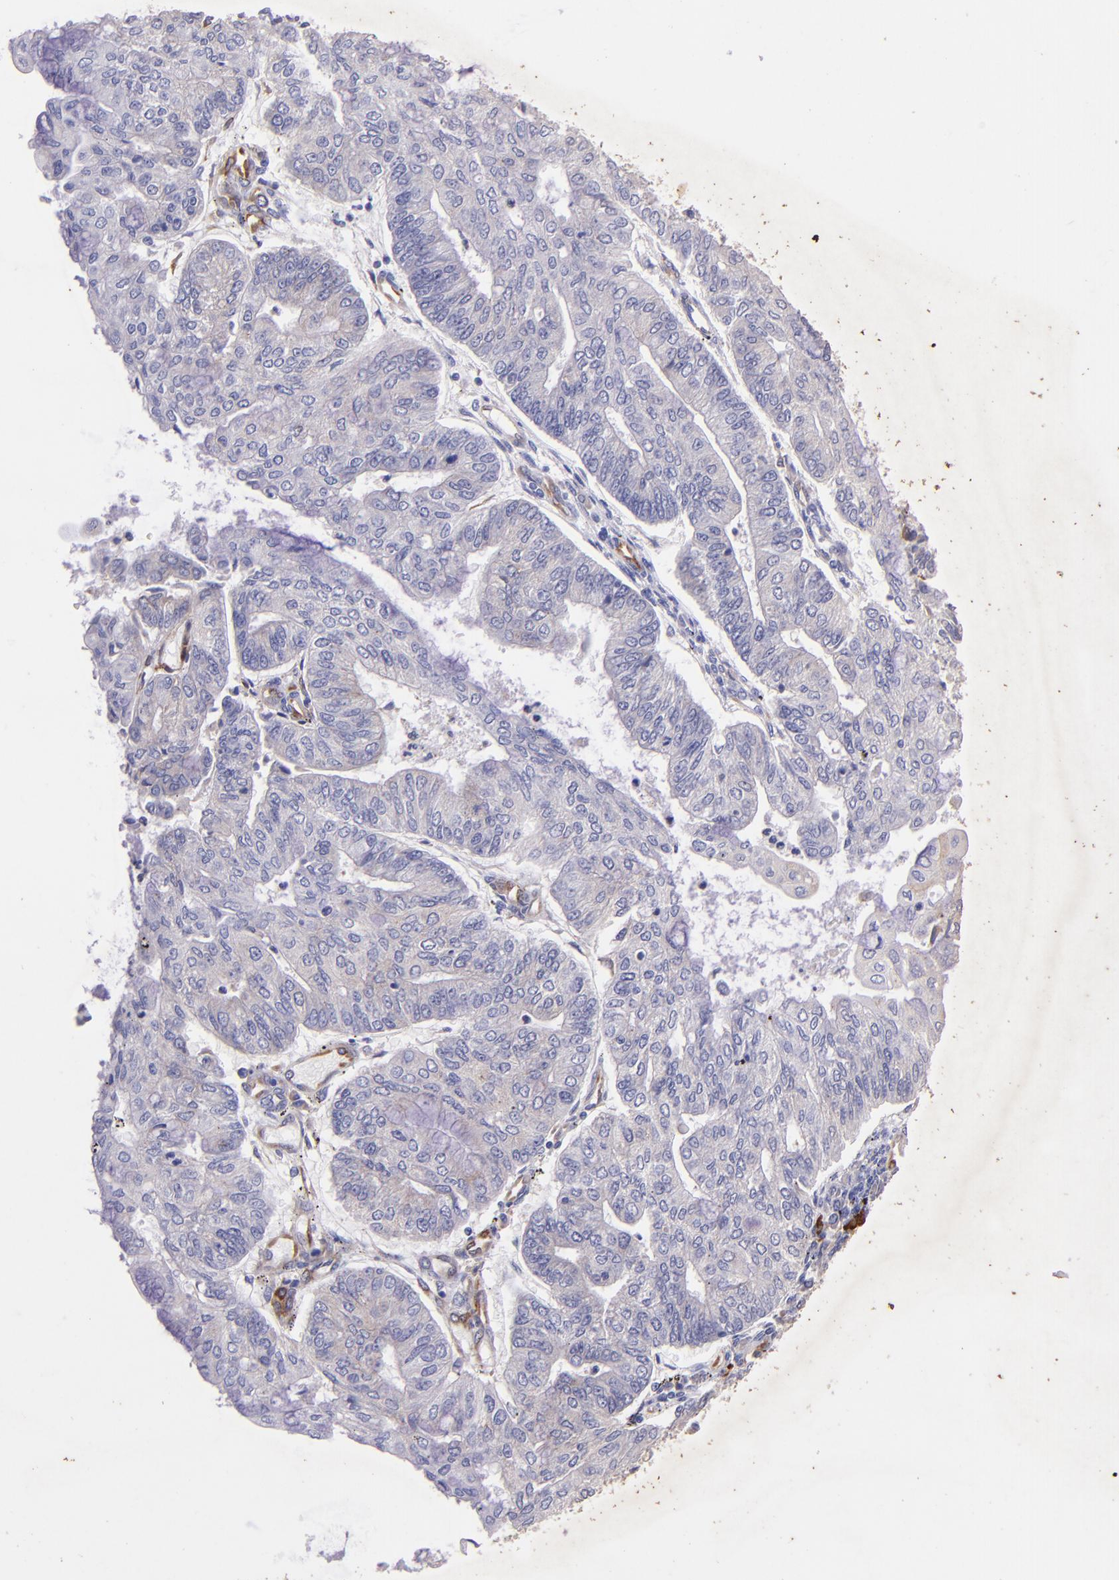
{"staining": {"intensity": "weak", "quantity": "<25%", "location": "cytoplasmic/membranous"}, "tissue": "endometrial cancer", "cell_type": "Tumor cells", "image_type": "cancer", "snomed": [{"axis": "morphology", "description": "Adenocarcinoma, NOS"}, {"axis": "topography", "description": "Endometrium"}], "caption": "Immunohistochemical staining of adenocarcinoma (endometrial) demonstrates no significant expression in tumor cells.", "gene": "RET", "patient": {"sex": "female", "age": 59}}